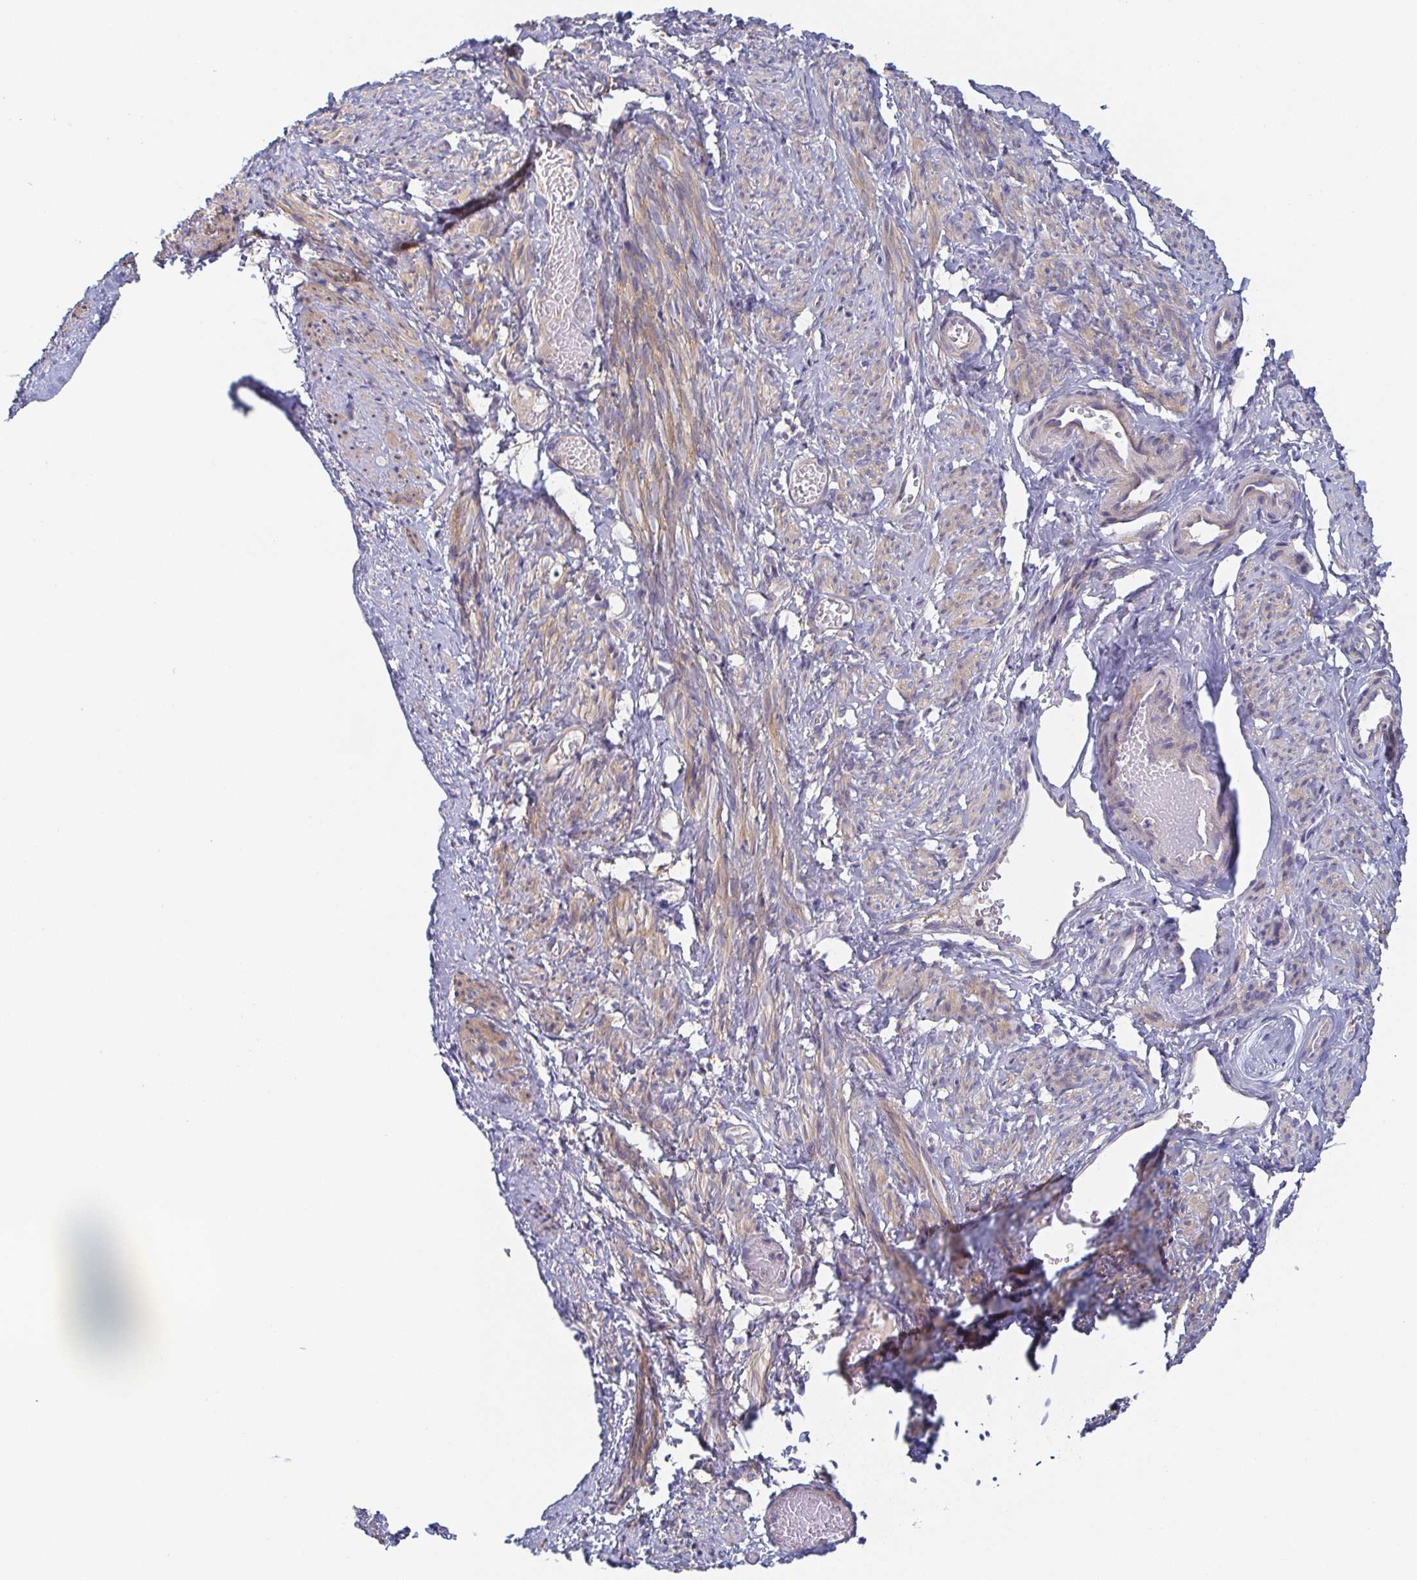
{"staining": {"intensity": "moderate", "quantity": "25%-75%", "location": "cytoplasmic/membranous"}, "tissue": "smooth muscle", "cell_type": "Smooth muscle cells", "image_type": "normal", "snomed": [{"axis": "morphology", "description": "Normal tissue, NOS"}, {"axis": "topography", "description": "Smooth muscle"}], "caption": "Smooth muscle stained with immunohistochemistry reveals moderate cytoplasmic/membranous expression in approximately 25%-75% of smooth muscle cells.", "gene": "TUFT1", "patient": {"sex": "female", "age": 65}}